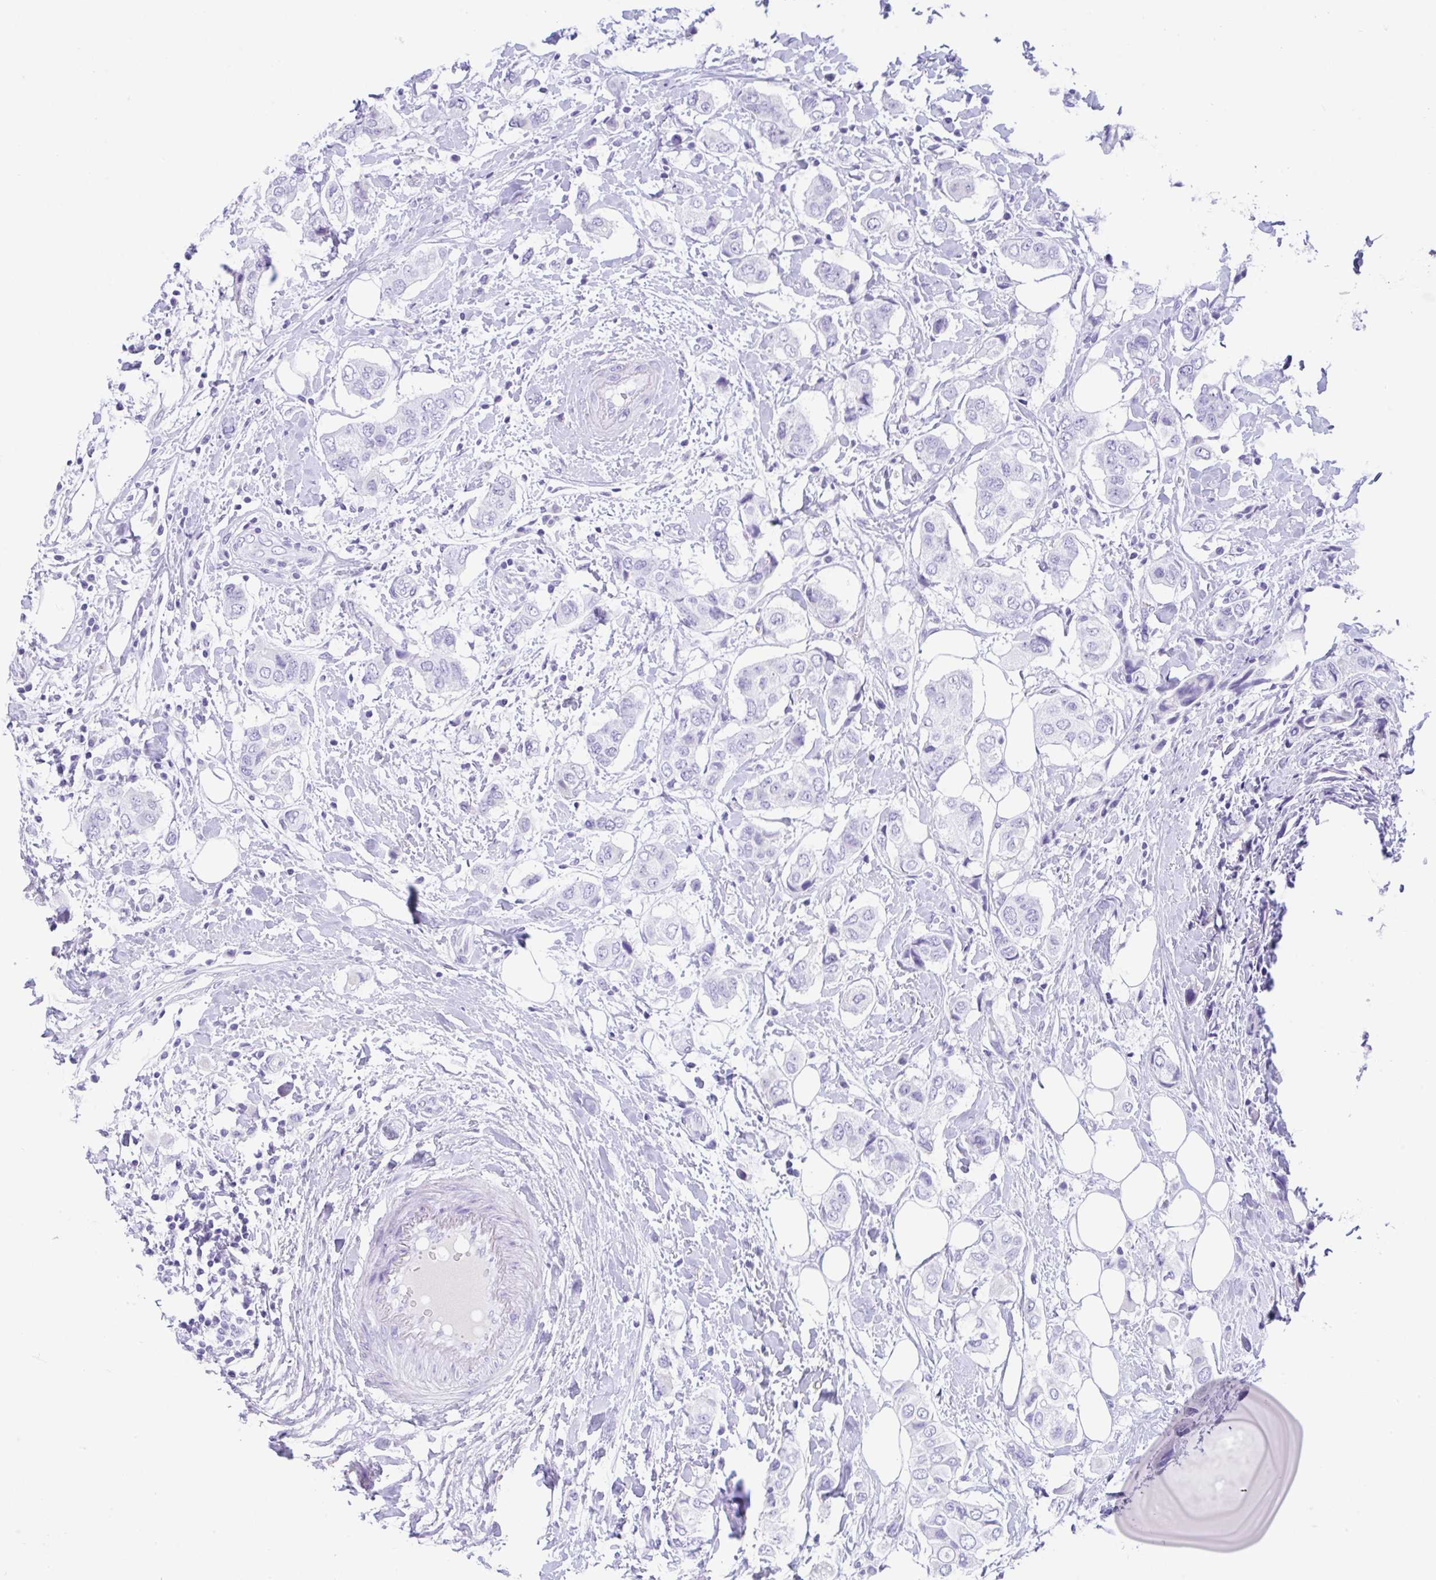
{"staining": {"intensity": "negative", "quantity": "none", "location": "none"}, "tissue": "breast cancer", "cell_type": "Tumor cells", "image_type": "cancer", "snomed": [{"axis": "morphology", "description": "Lobular carcinoma"}, {"axis": "topography", "description": "Breast"}], "caption": "The immunohistochemistry (IHC) image has no significant staining in tumor cells of lobular carcinoma (breast) tissue.", "gene": "CPA1", "patient": {"sex": "female", "age": 51}}